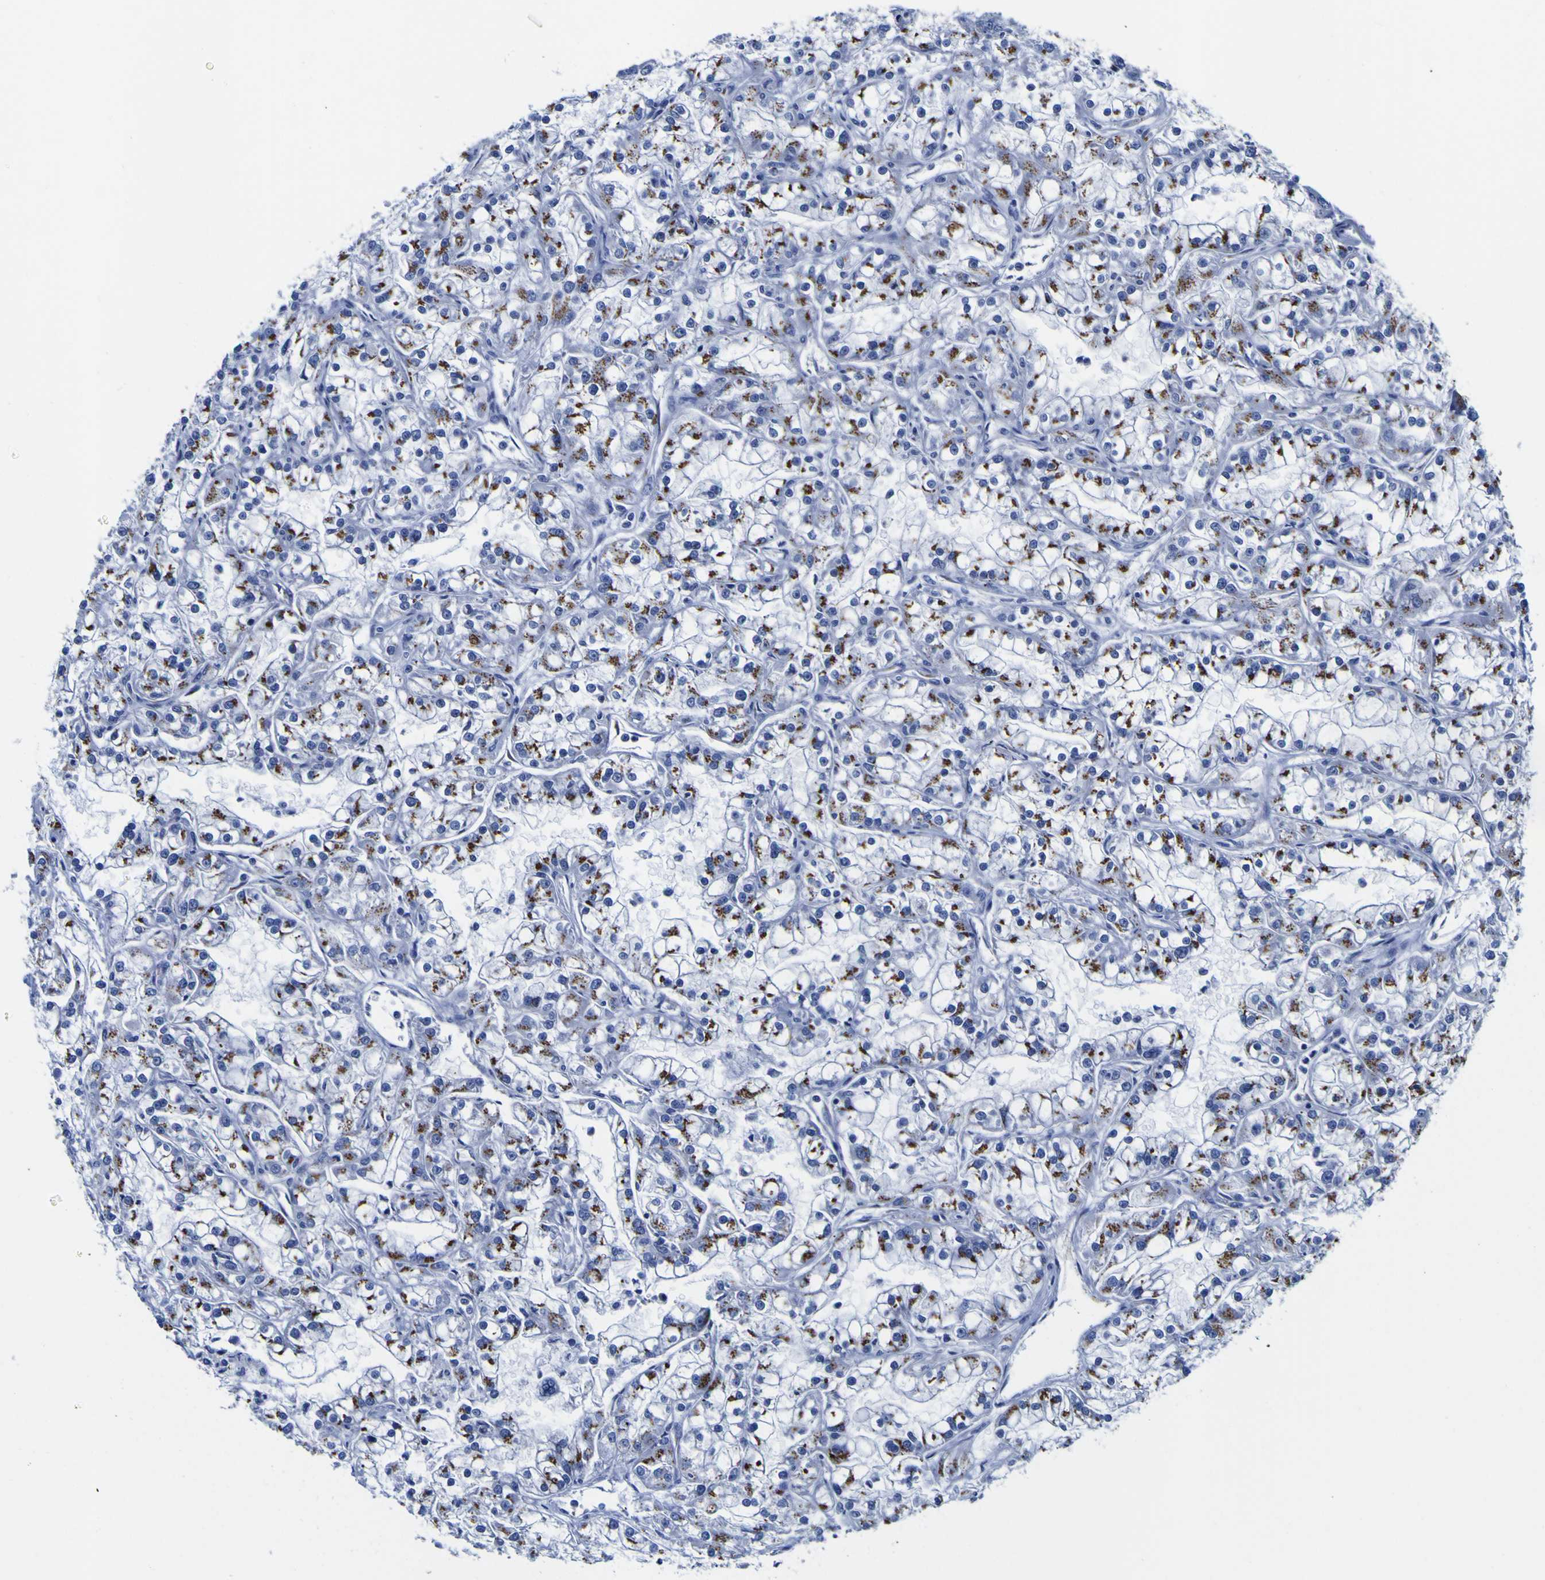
{"staining": {"intensity": "moderate", "quantity": ">75%", "location": "cytoplasmic/membranous"}, "tissue": "renal cancer", "cell_type": "Tumor cells", "image_type": "cancer", "snomed": [{"axis": "morphology", "description": "Adenocarcinoma, NOS"}, {"axis": "topography", "description": "Kidney"}], "caption": "Protein staining shows moderate cytoplasmic/membranous expression in approximately >75% of tumor cells in renal cancer. The protein is shown in brown color, while the nuclei are stained blue.", "gene": "GOLM1", "patient": {"sex": "female", "age": 52}}